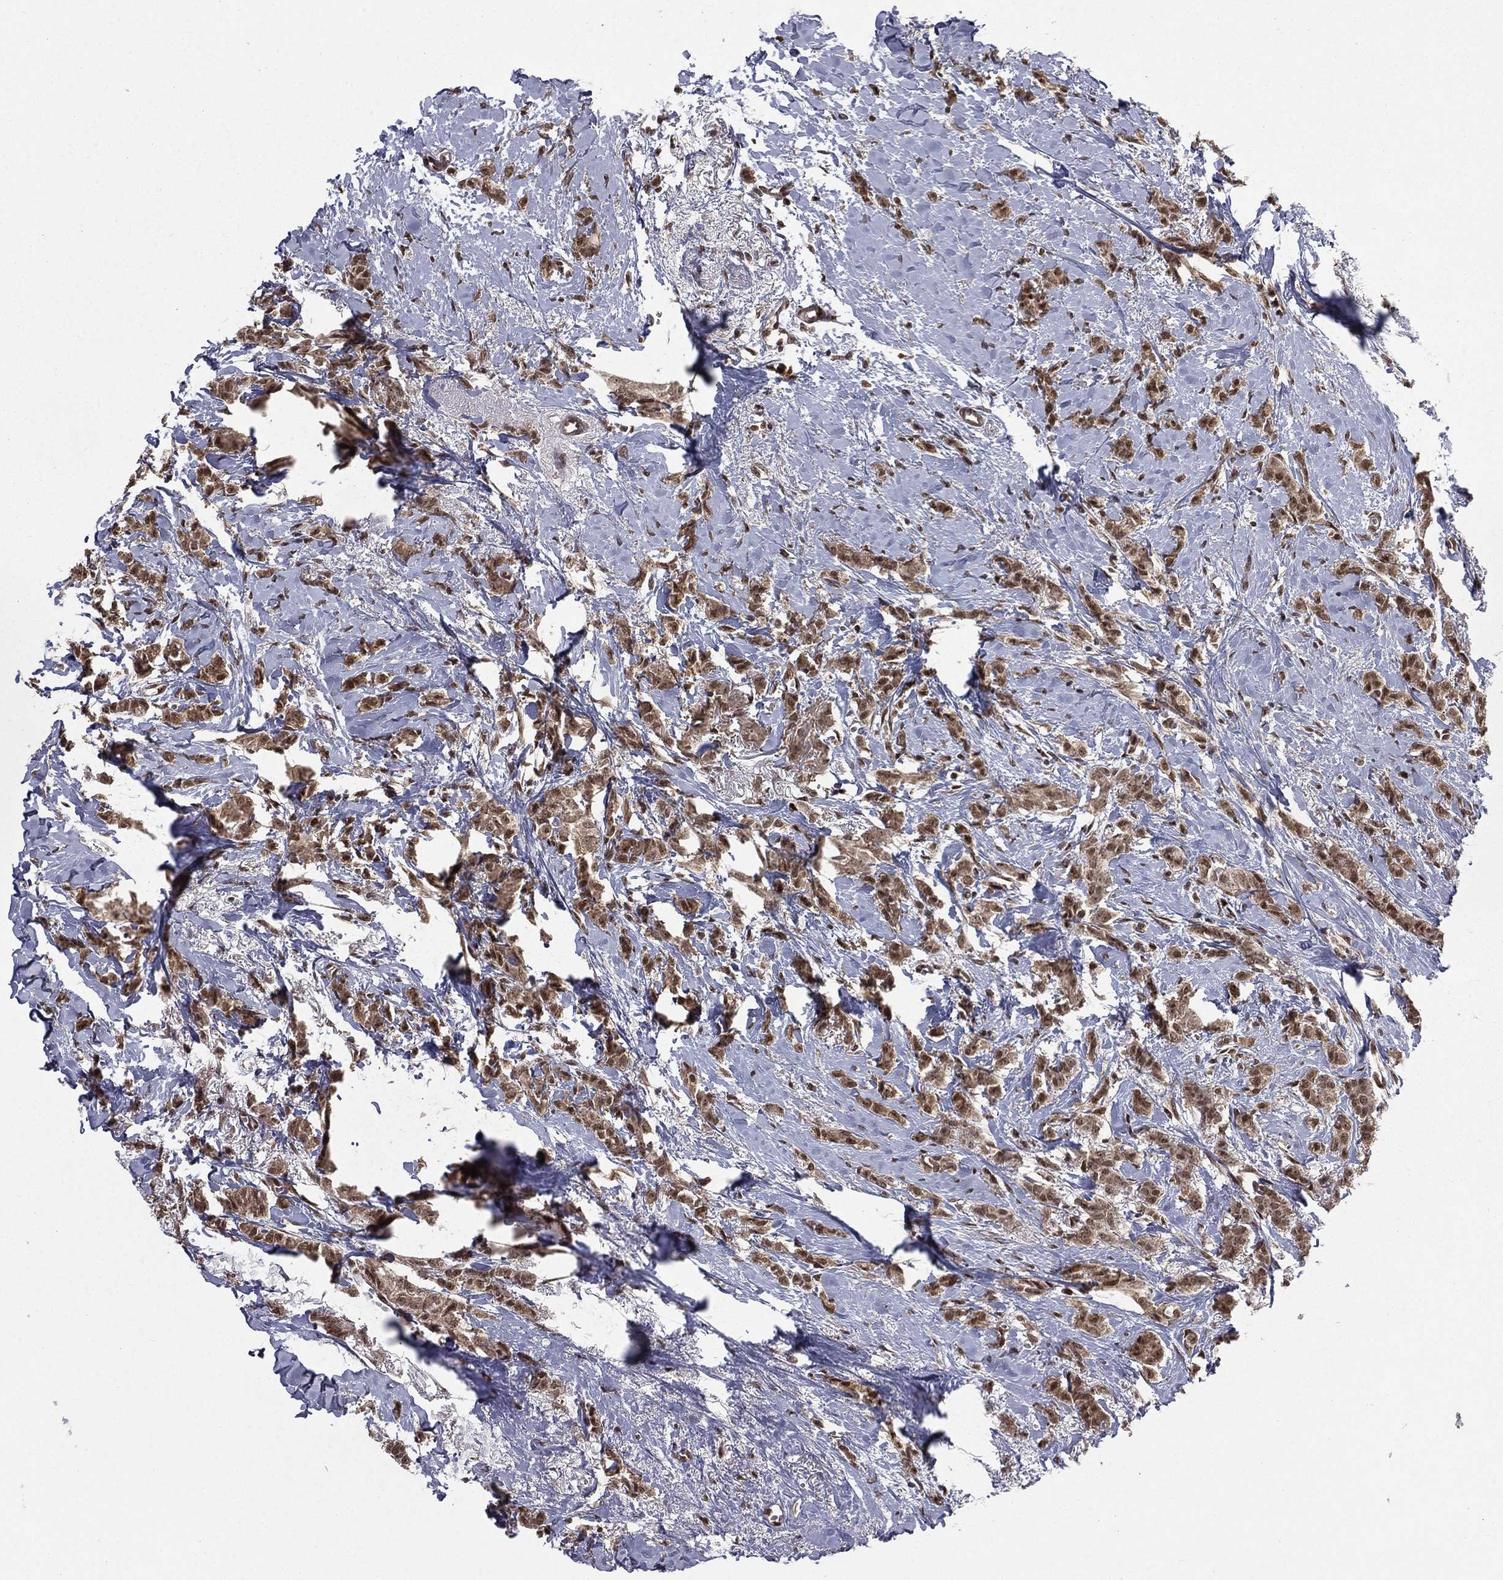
{"staining": {"intensity": "moderate", "quantity": ">75%", "location": "cytoplasmic/membranous,nuclear"}, "tissue": "breast cancer", "cell_type": "Tumor cells", "image_type": "cancer", "snomed": [{"axis": "morphology", "description": "Duct carcinoma"}, {"axis": "topography", "description": "Breast"}], "caption": "IHC micrograph of neoplastic tissue: human breast cancer (infiltrating ductal carcinoma) stained using immunohistochemistry demonstrates medium levels of moderate protein expression localized specifically in the cytoplasmic/membranous and nuclear of tumor cells, appearing as a cytoplasmic/membranous and nuclear brown color.", "gene": "JMJD6", "patient": {"sex": "female", "age": 85}}